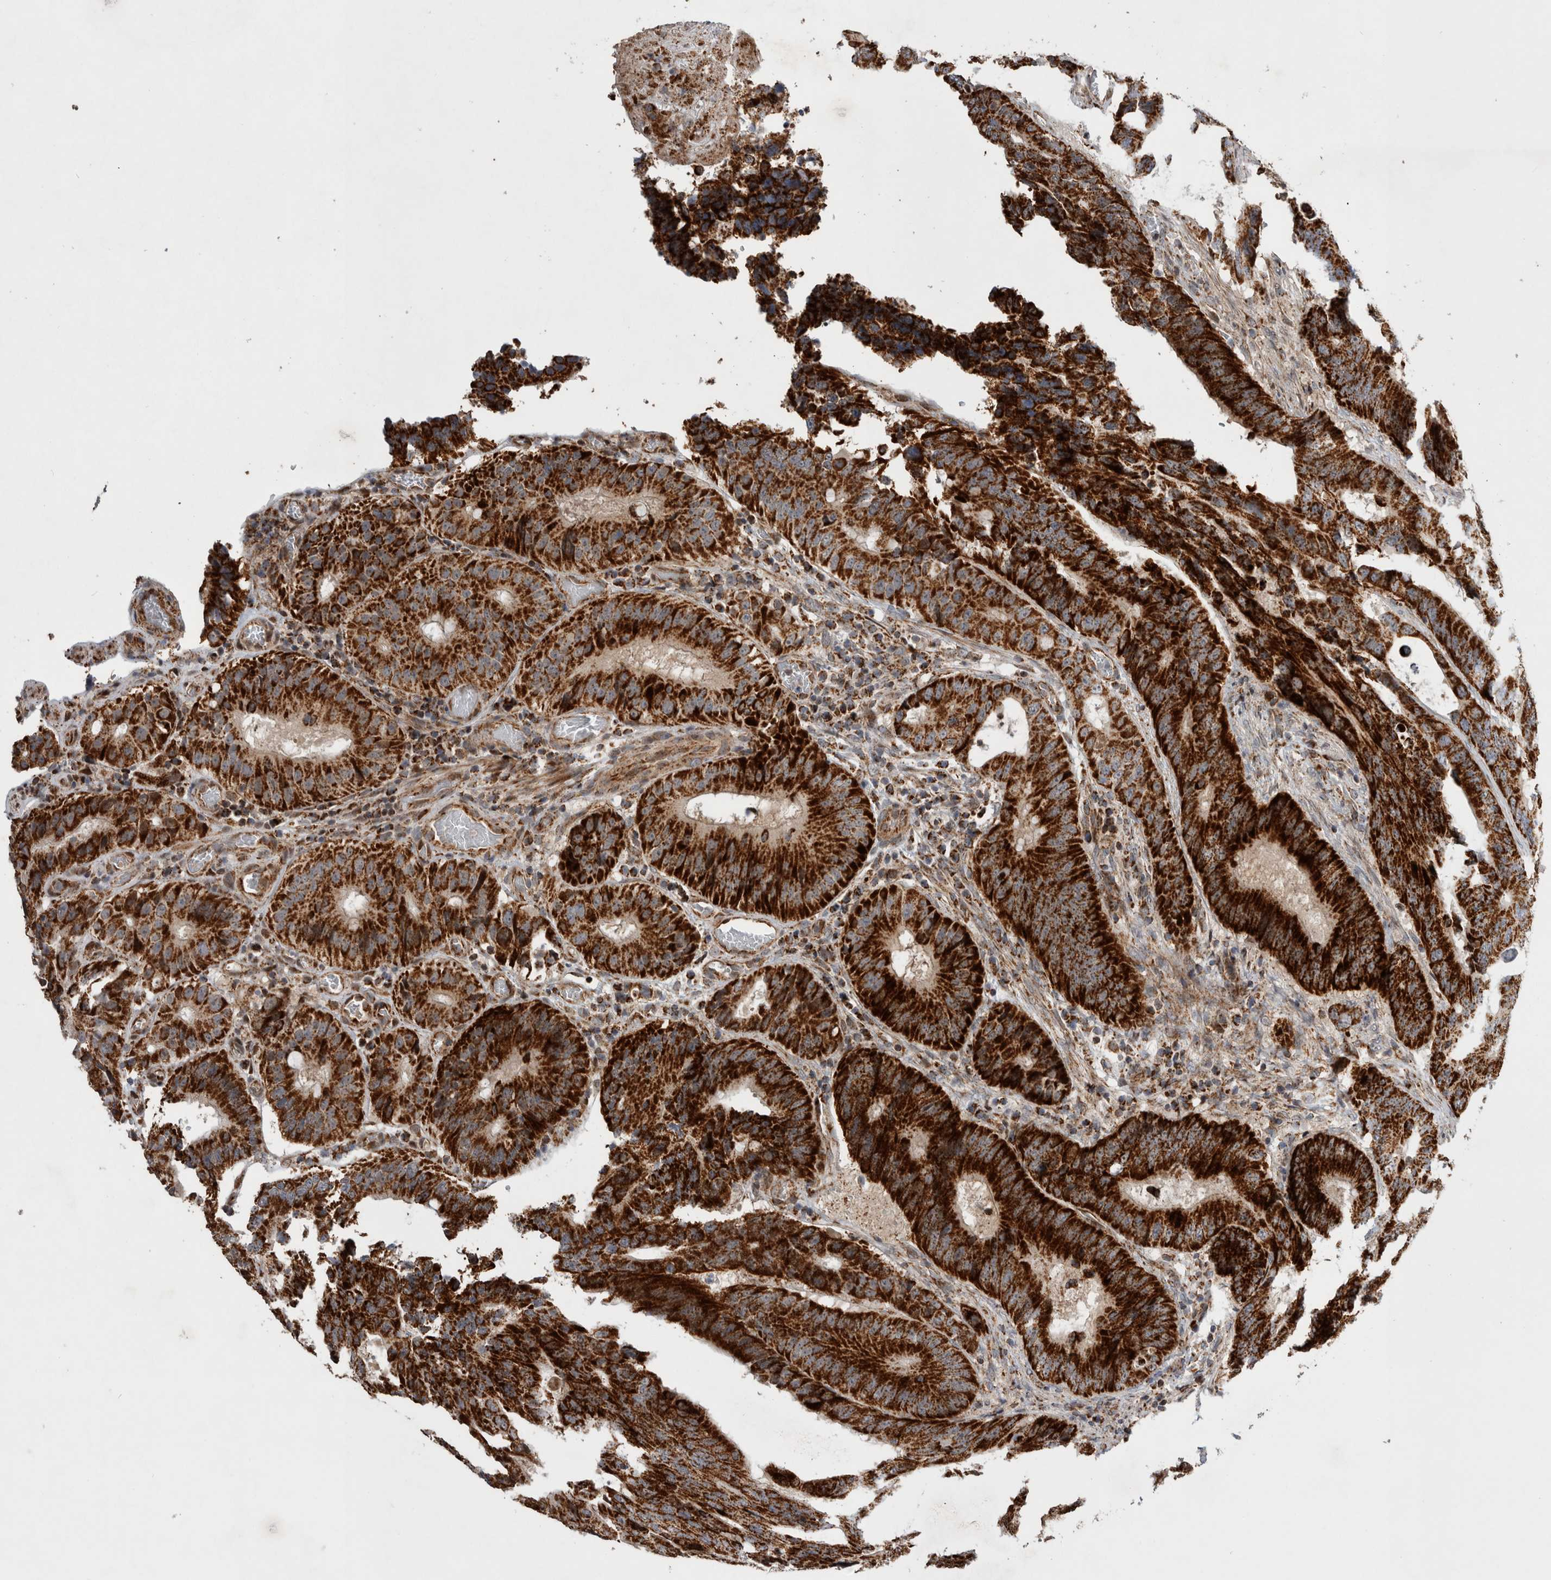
{"staining": {"intensity": "strong", "quantity": ">75%", "location": "cytoplasmic/membranous"}, "tissue": "colorectal cancer", "cell_type": "Tumor cells", "image_type": "cancer", "snomed": [{"axis": "morphology", "description": "Adenocarcinoma, NOS"}, {"axis": "topography", "description": "Colon"}], "caption": "Tumor cells demonstrate high levels of strong cytoplasmic/membranous positivity in approximately >75% of cells in human colorectal adenocarcinoma. Nuclei are stained in blue.", "gene": "MRPL37", "patient": {"sex": "male", "age": 83}}